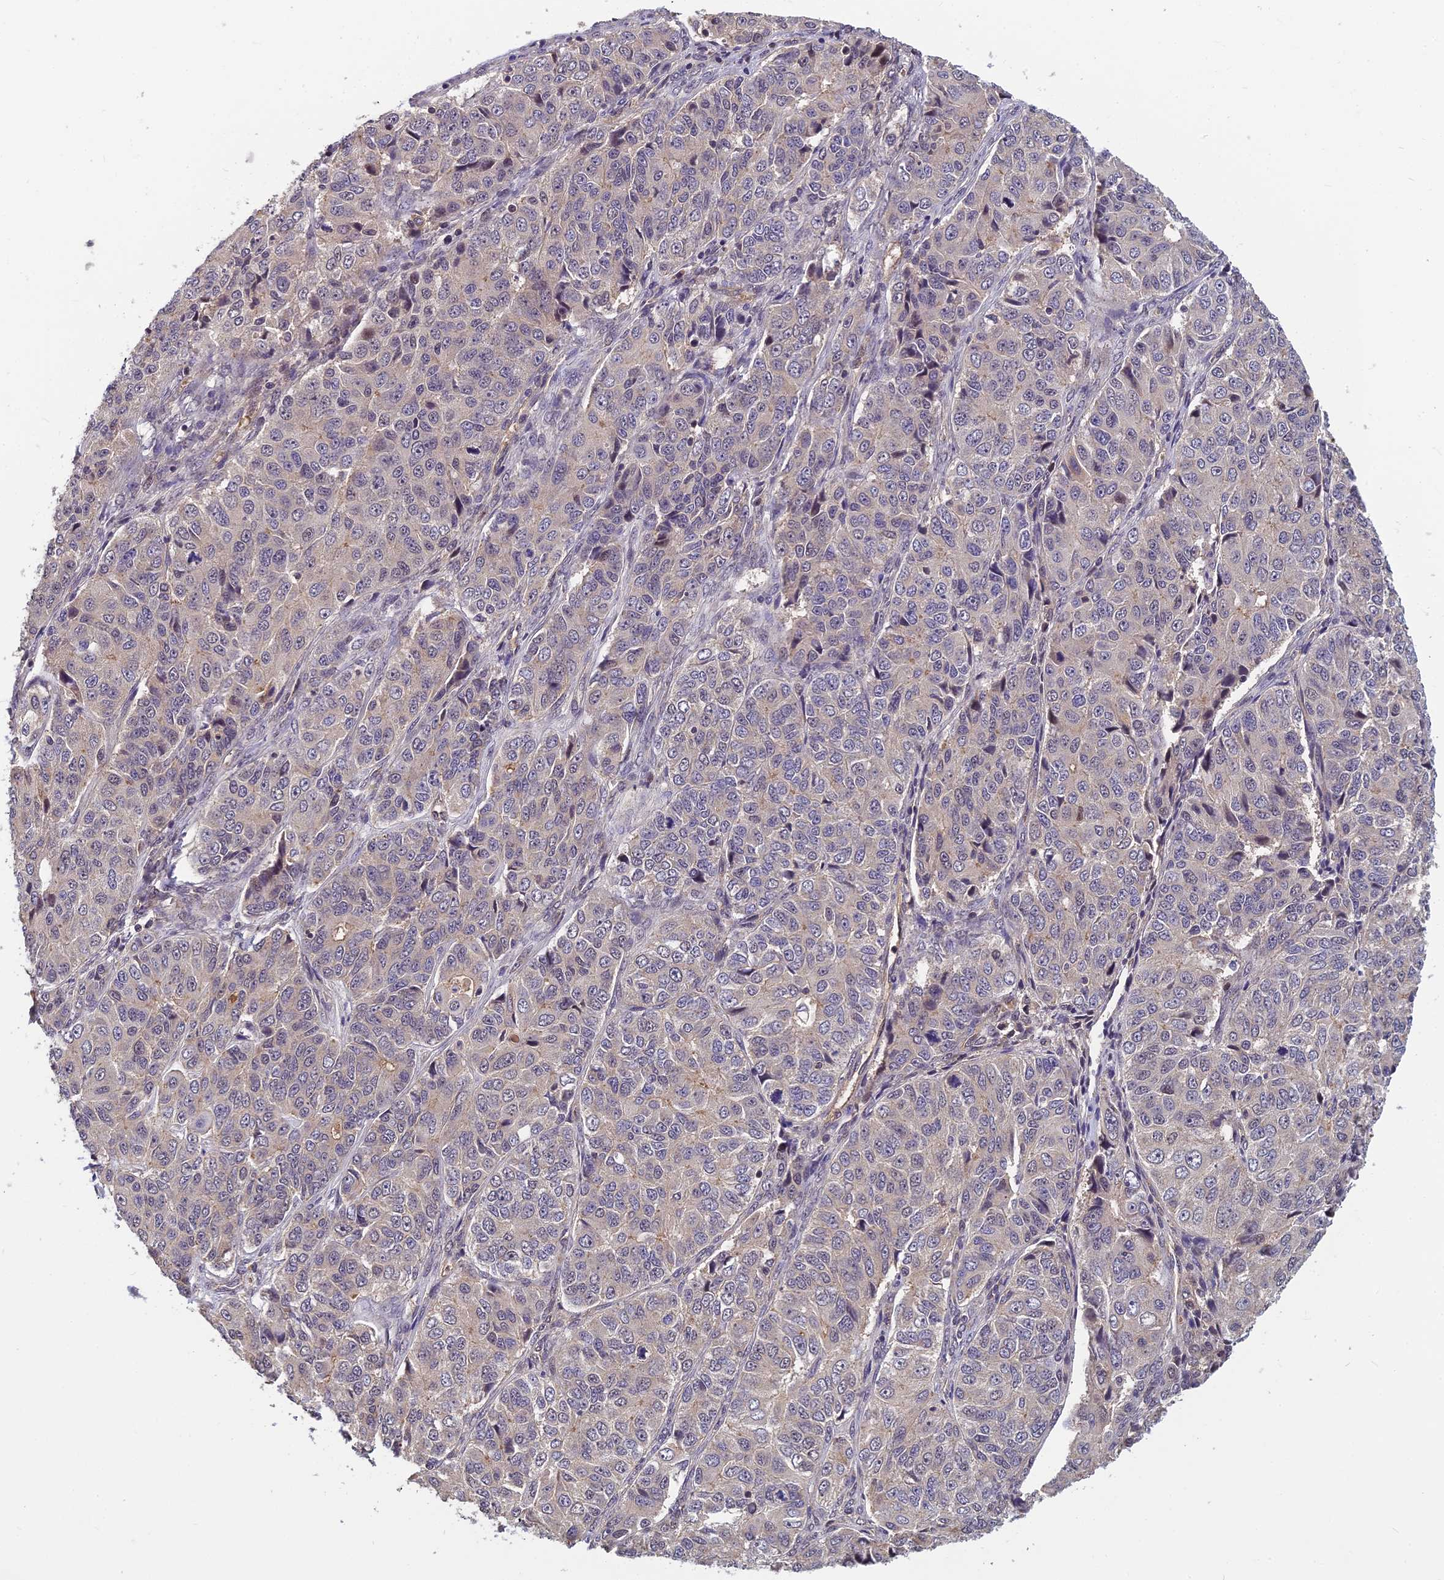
{"staining": {"intensity": "negative", "quantity": "none", "location": "none"}, "tissue": "ovarian cancer", "cell_type": "Tumor cells", "image_type": "cancer", "snomed": [{"axis": "morphology", "description": "Carcinoma, endometroid"}, {"axis": "topography", "description": "Ovary"}], "caption": "Immunohistochemistry (IHC) histopathology image of neoplastic tissue: human ovarian cancer (endometroid carcinoma) stained with DAB exhibits no significant protein positivity in tumor cells.", "gene": "PIKFYVE", "patient": {"sex": "female", "age": 51}}